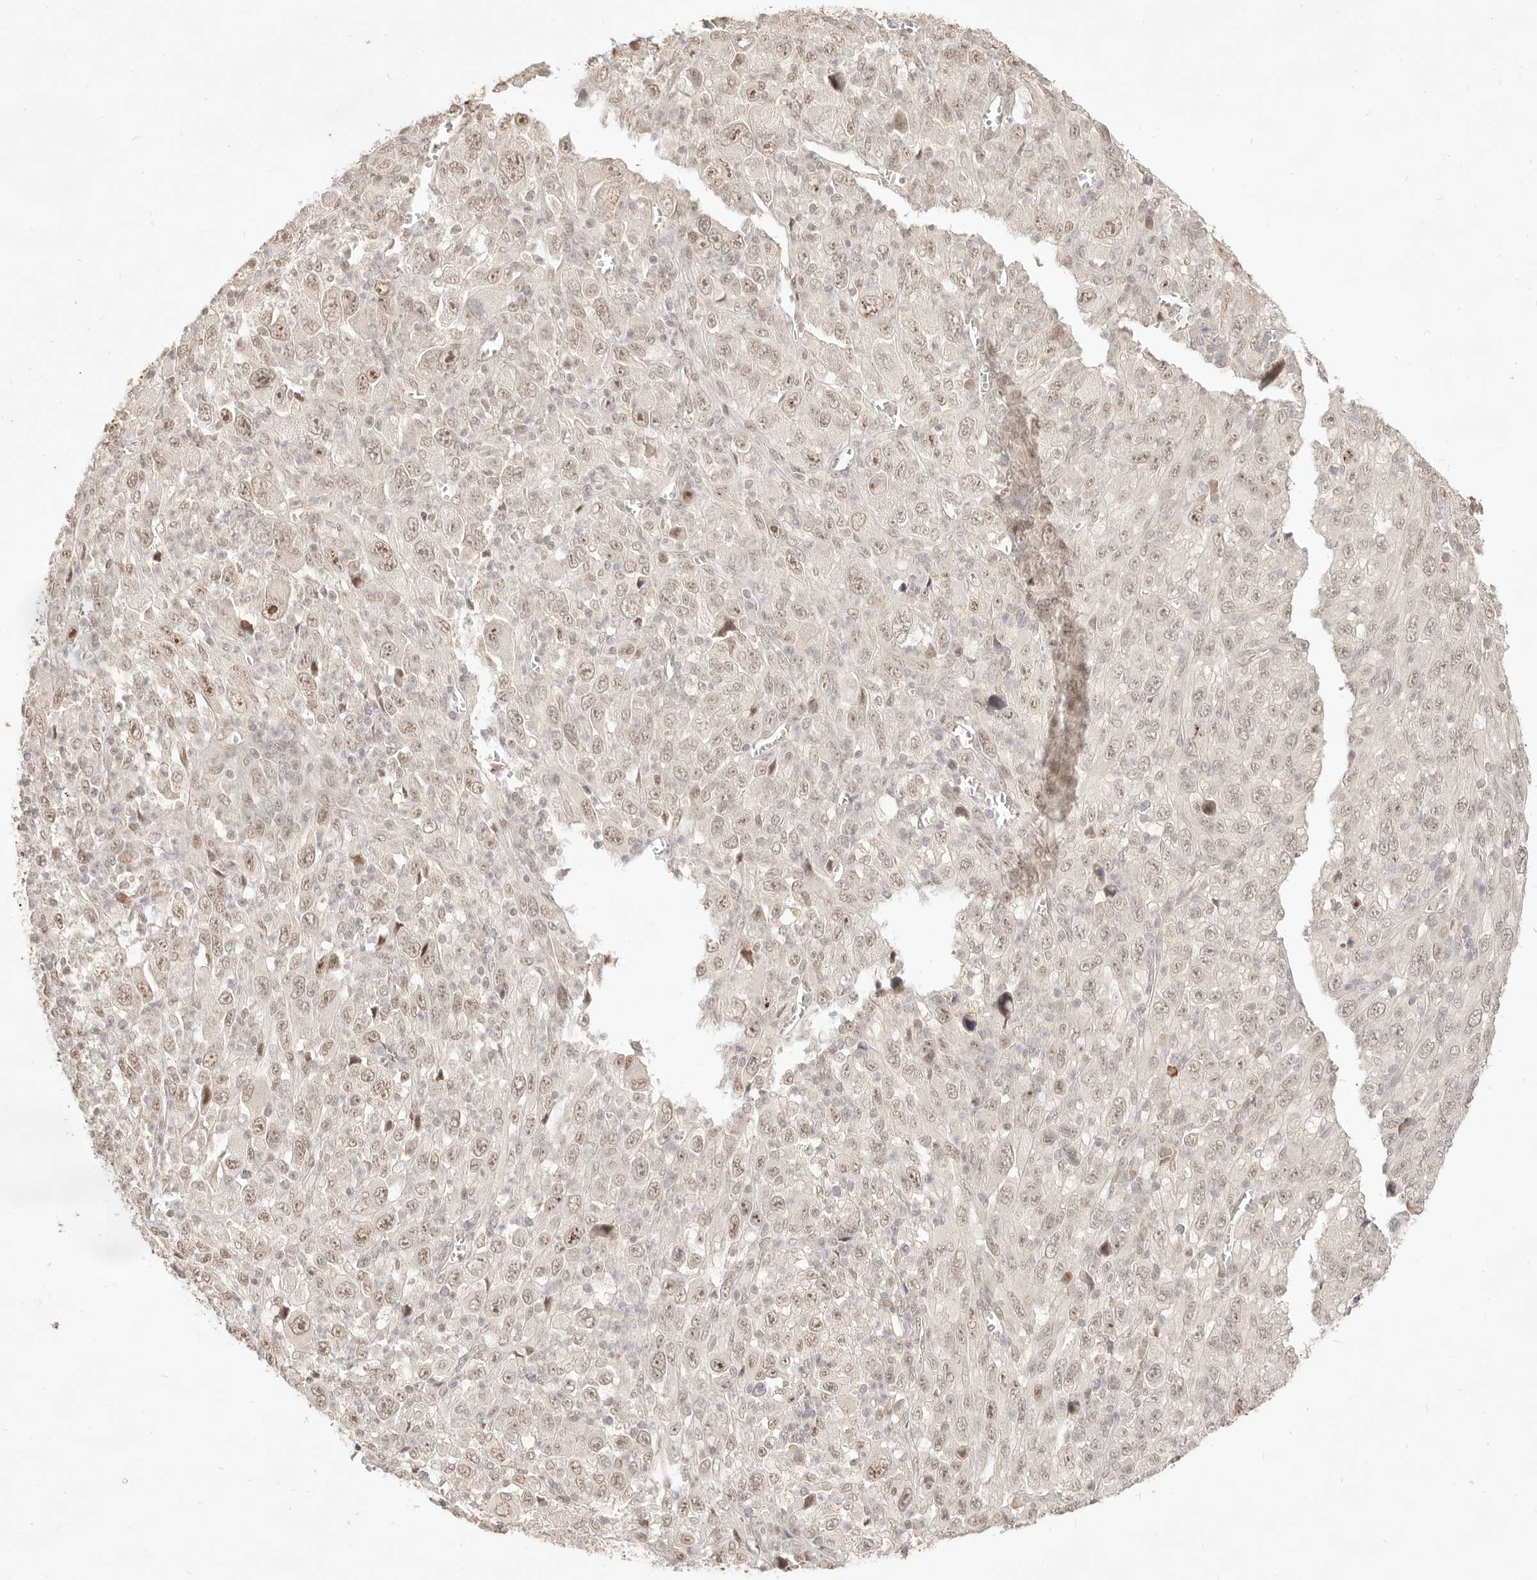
{"staining": {"intensity": "moderate", "quantity": ">75%", "location": "nuclear"}, "tissue": "melanoma", "cell_type": "Tumor cells", "image_type": "cancer", "snomed": [{"axis": "morphology", "description": "Malignant melanoma, Metastatic site"}, {"axis": "topography", "description": "Skin"}], "caption": "DAB (3,3'-diaminobenzidine) immunohistochemical staining of human melanoma shows moderate nuclear protein staining in about >75% of tumor cells.", "gene": "MEP1A", "patient": {"sex": "female", "age": 56}}